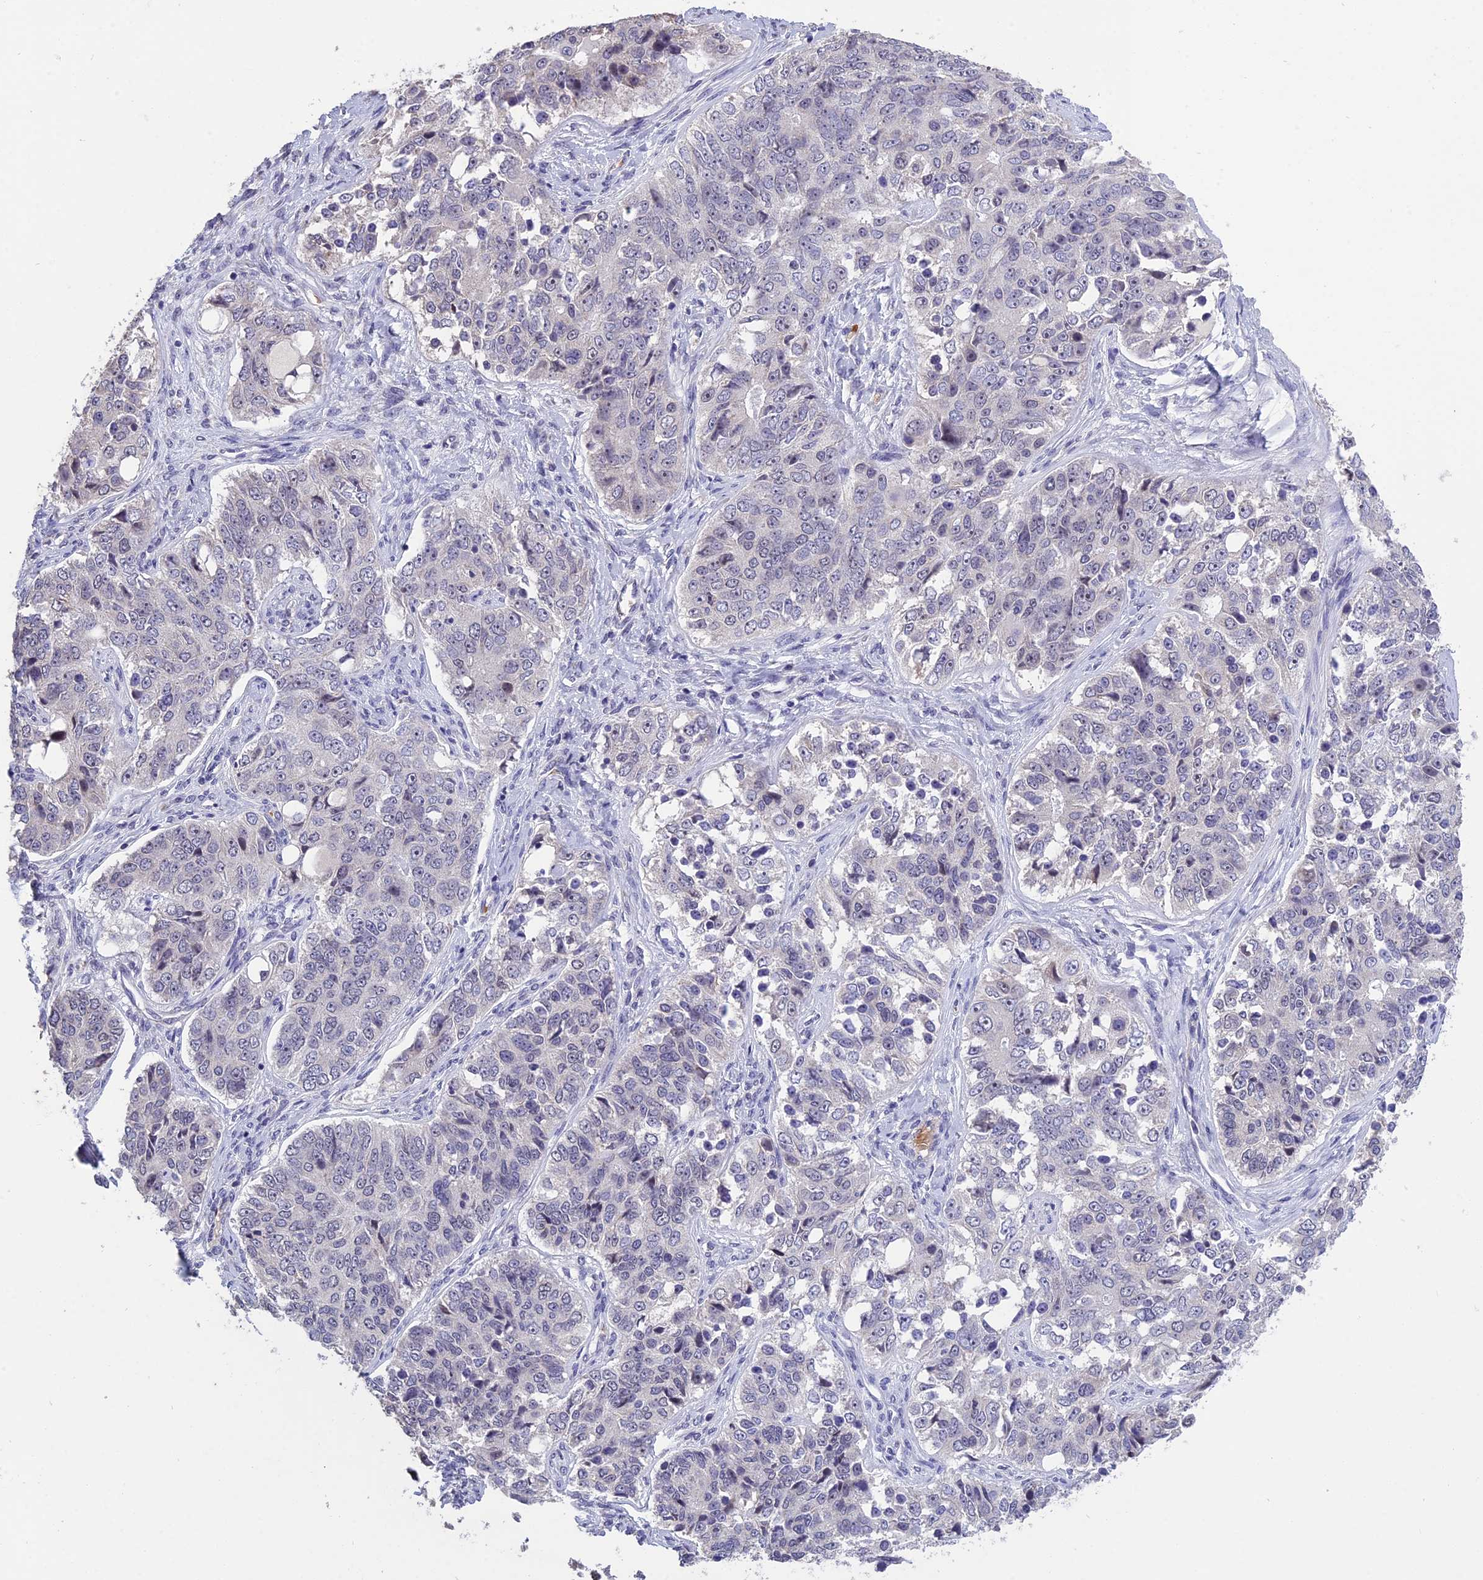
{"staining": {"intensity": "negative", "quantity": "none", "location": "none"}, "tissue": "ovarian cancer", "cell_type": "Tumor cells", "image_type": "cancer", "snomed": [{"axis": "morphology", "description": "Carcinoma, endometroid"}, {"axis": "topography", "description": "Ovary"}], "caption": "A histopathology image of human endometroid carcinoma (ovarian) is negative for staining in tumor cells.", "gene": "KNOP1", "patient": {"sex": "female", "age": 51}}